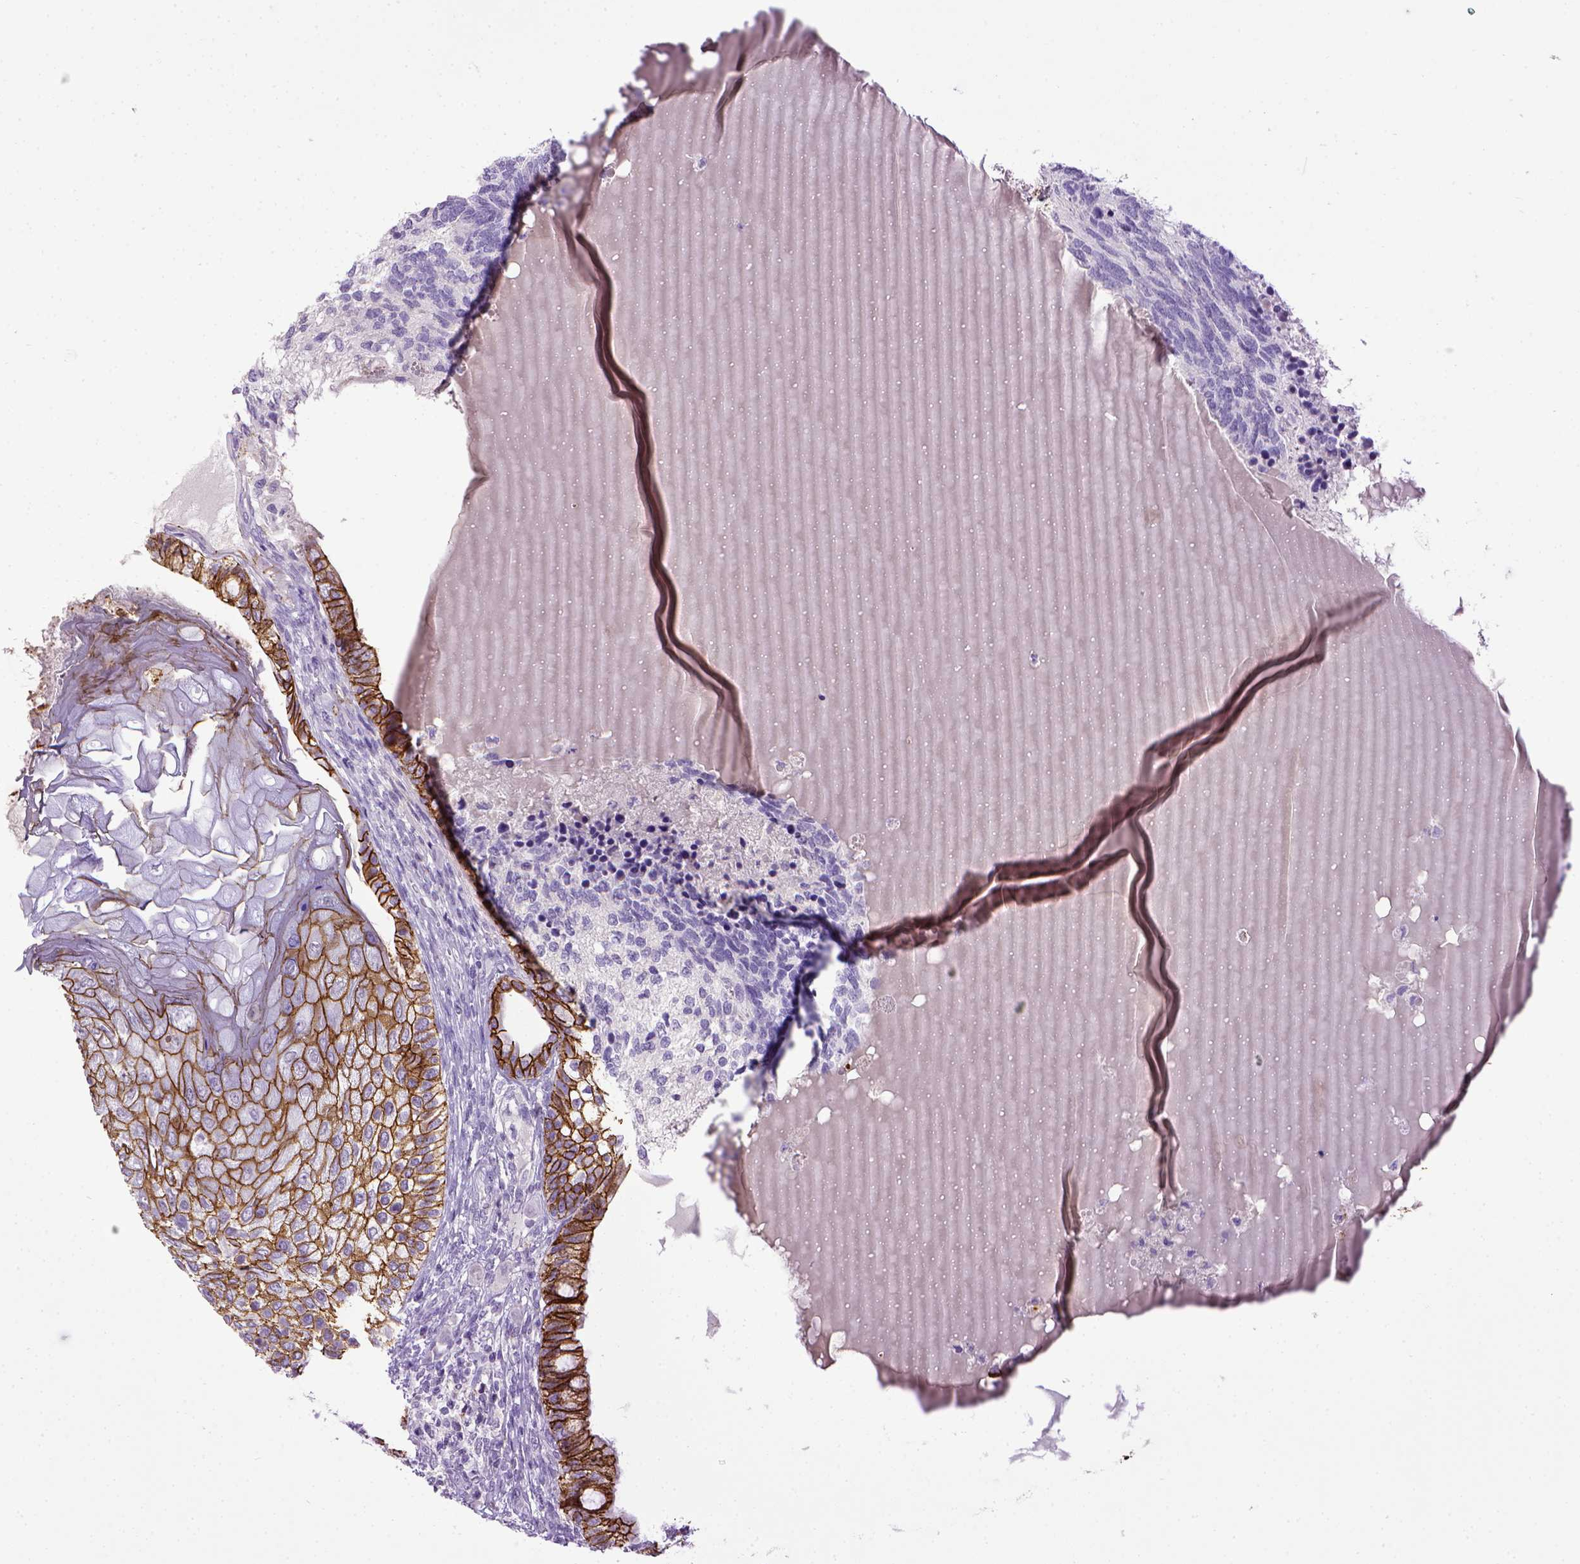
{"staining": {"intensity": "moderate", "quantity": "25%-75%", "location": "cytoplasmic/membranous"}, "tissue": "testis cancer", "cell_type": "Tumor cells", "image_type": "cancer", "snomed": [{"axis": "morphology", "description": "Seminoma, NOS"}, {"axis": "morphology", "description": "Carcinoma, Embryonal, NOS"}, {"axis": "topography", "description": "Testis"}], "caption": "Immunohistochemistry staining of testis embryonal carcinoma, which shows medium levels of moderate cytoplasmic/membranous positivity in approximately 25%-75% of tumor cells indicating moderate cytoplasmic/membranous protein expression. The staining was performed using DAB (3,3'-diaminobenzidine) (brown) for protein detection and nuclei were counterstained in hematoxylin (blue).", "gene": "CDH1", "patient": {"sex": "male", "age": 41}}